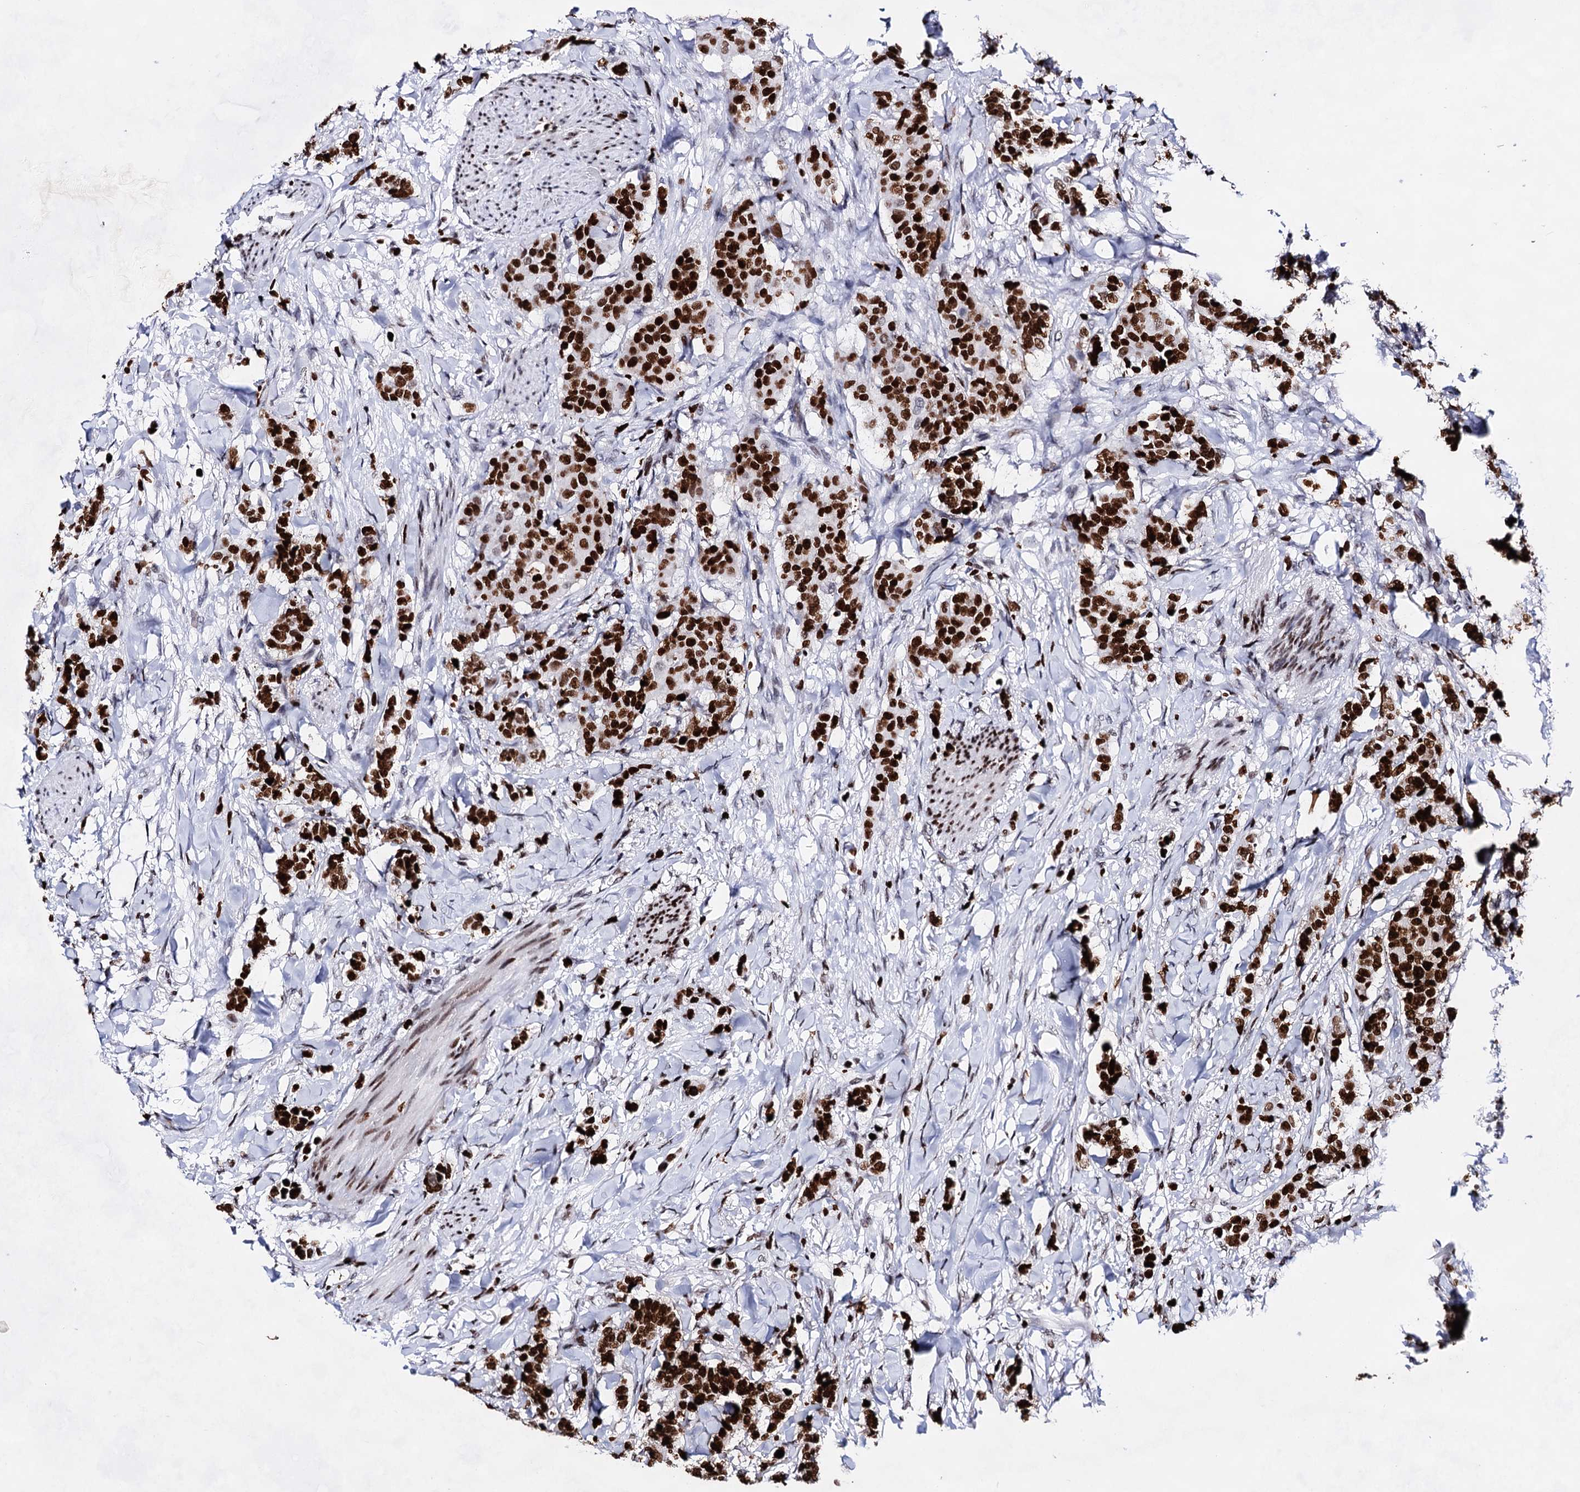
{"staining": {"intensity": "strong", "quantity": ">75%", "location": "nuclear"}, "tissue": "breast cancer", "cell_type": "Tumor cells", "image_type": "cancer", "snomed": [{"axis": "morphology", "description": "Duct carcinoma"}, {"axis": "topography", "description": "Breast"}], "caption": "Breast infiltrating ductal carcinoma tissue reveals strong nuclear positivity in about >75% of tumor cells, visualized by immunohistochemistry.", "gene": "HMGB2", "patient": {"sex": "female", "age": 40}}